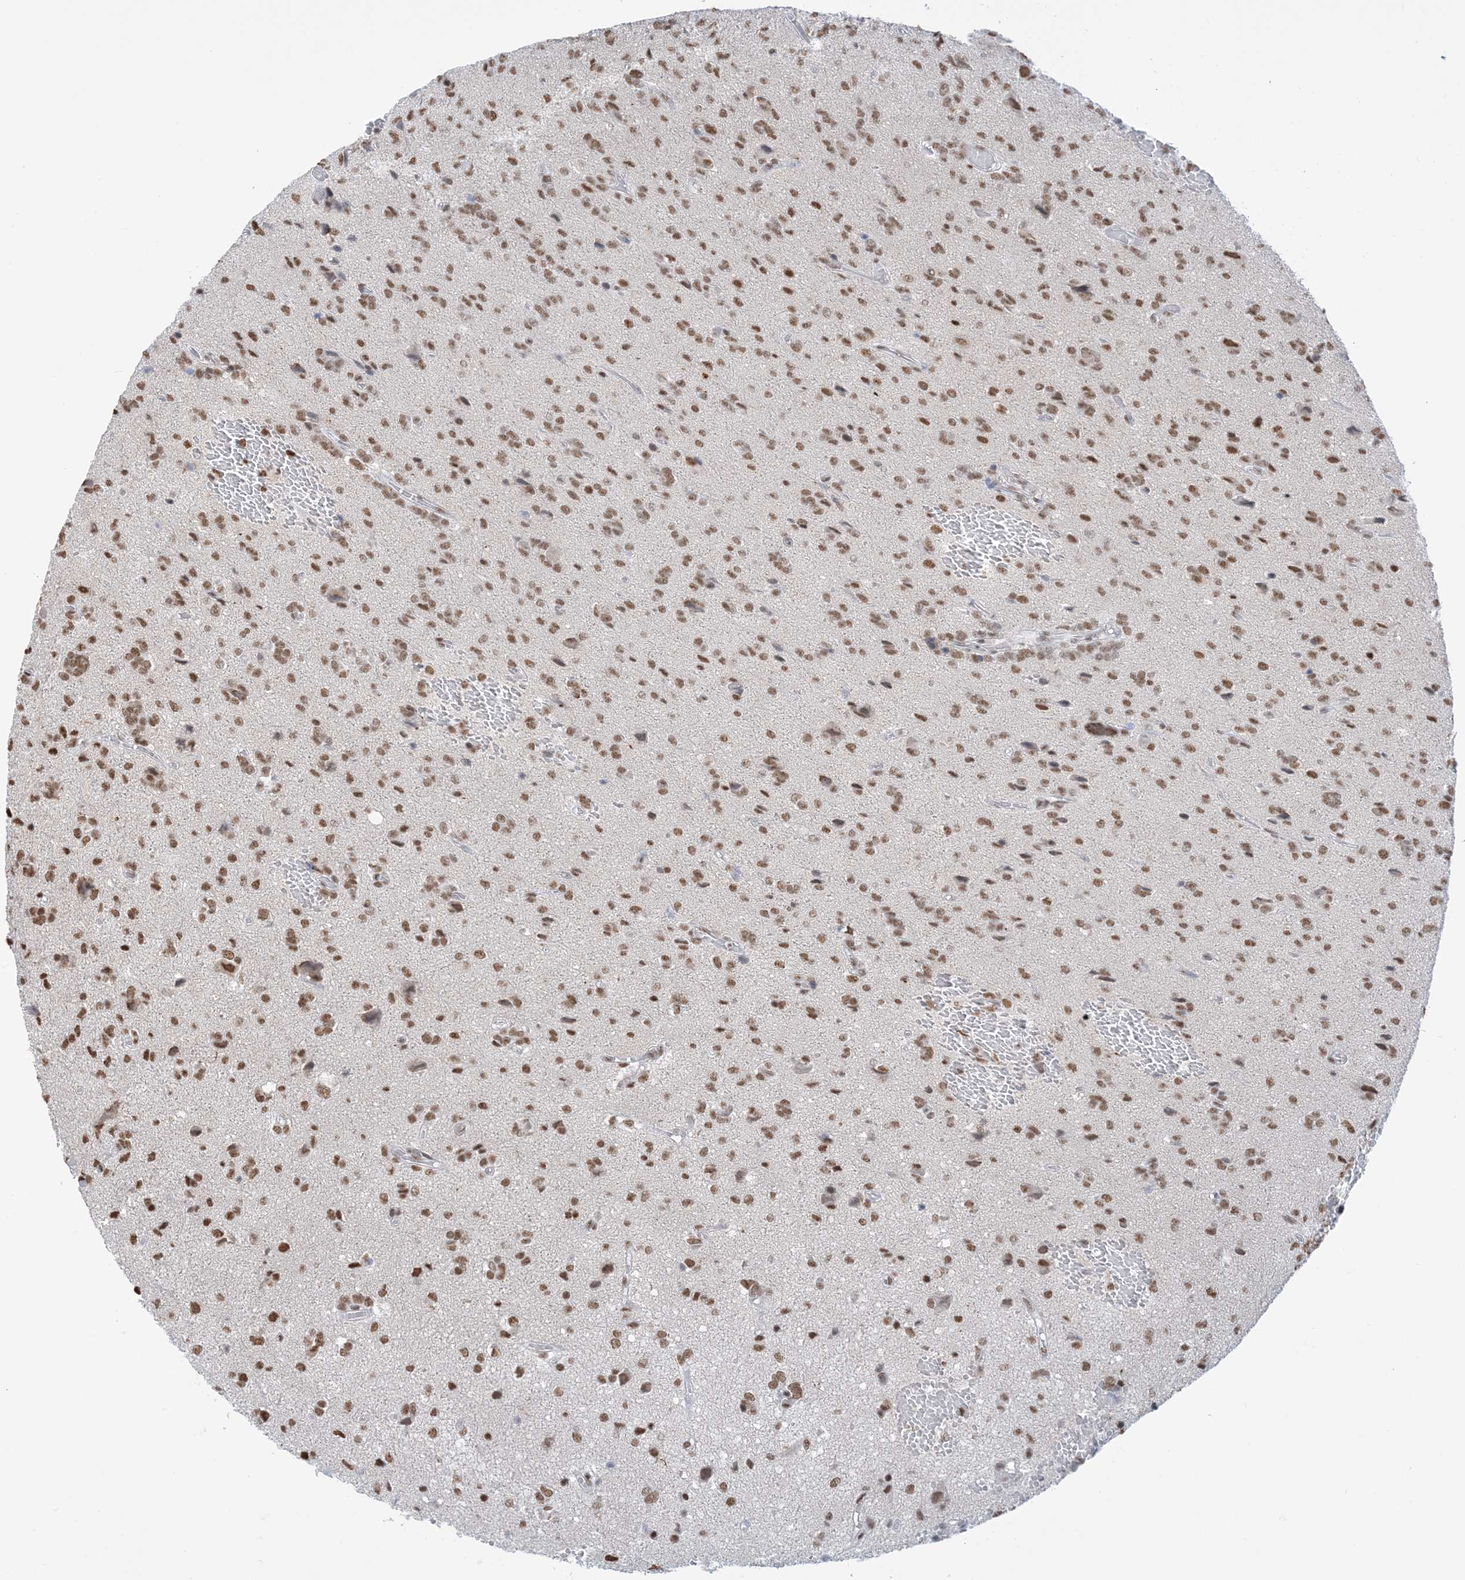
{"staining": {"intensity": "moderate", "quantity": ">75%", "location": "nuclear"}, "tissue": "glioma", "cell_type": "Tumor cells", "image_type": "cancer", "snomed": [{"axis": "morphology", "description": "Glioma, malignant, High grade"}, {"axis": "topography", "description": "Brain"}], "caption": "Immunohistochemistry (IHC) of human glioma displays medium levels of moderate nuclear staining in approximately >75% of tumor cells. The staining is performed using DAB brown chromogen to label protein expression. The nuclei are counter-stained blue using hematoxylin.", "gene": "ZNF792", "patient": {"sex": "female", "age": 59}}